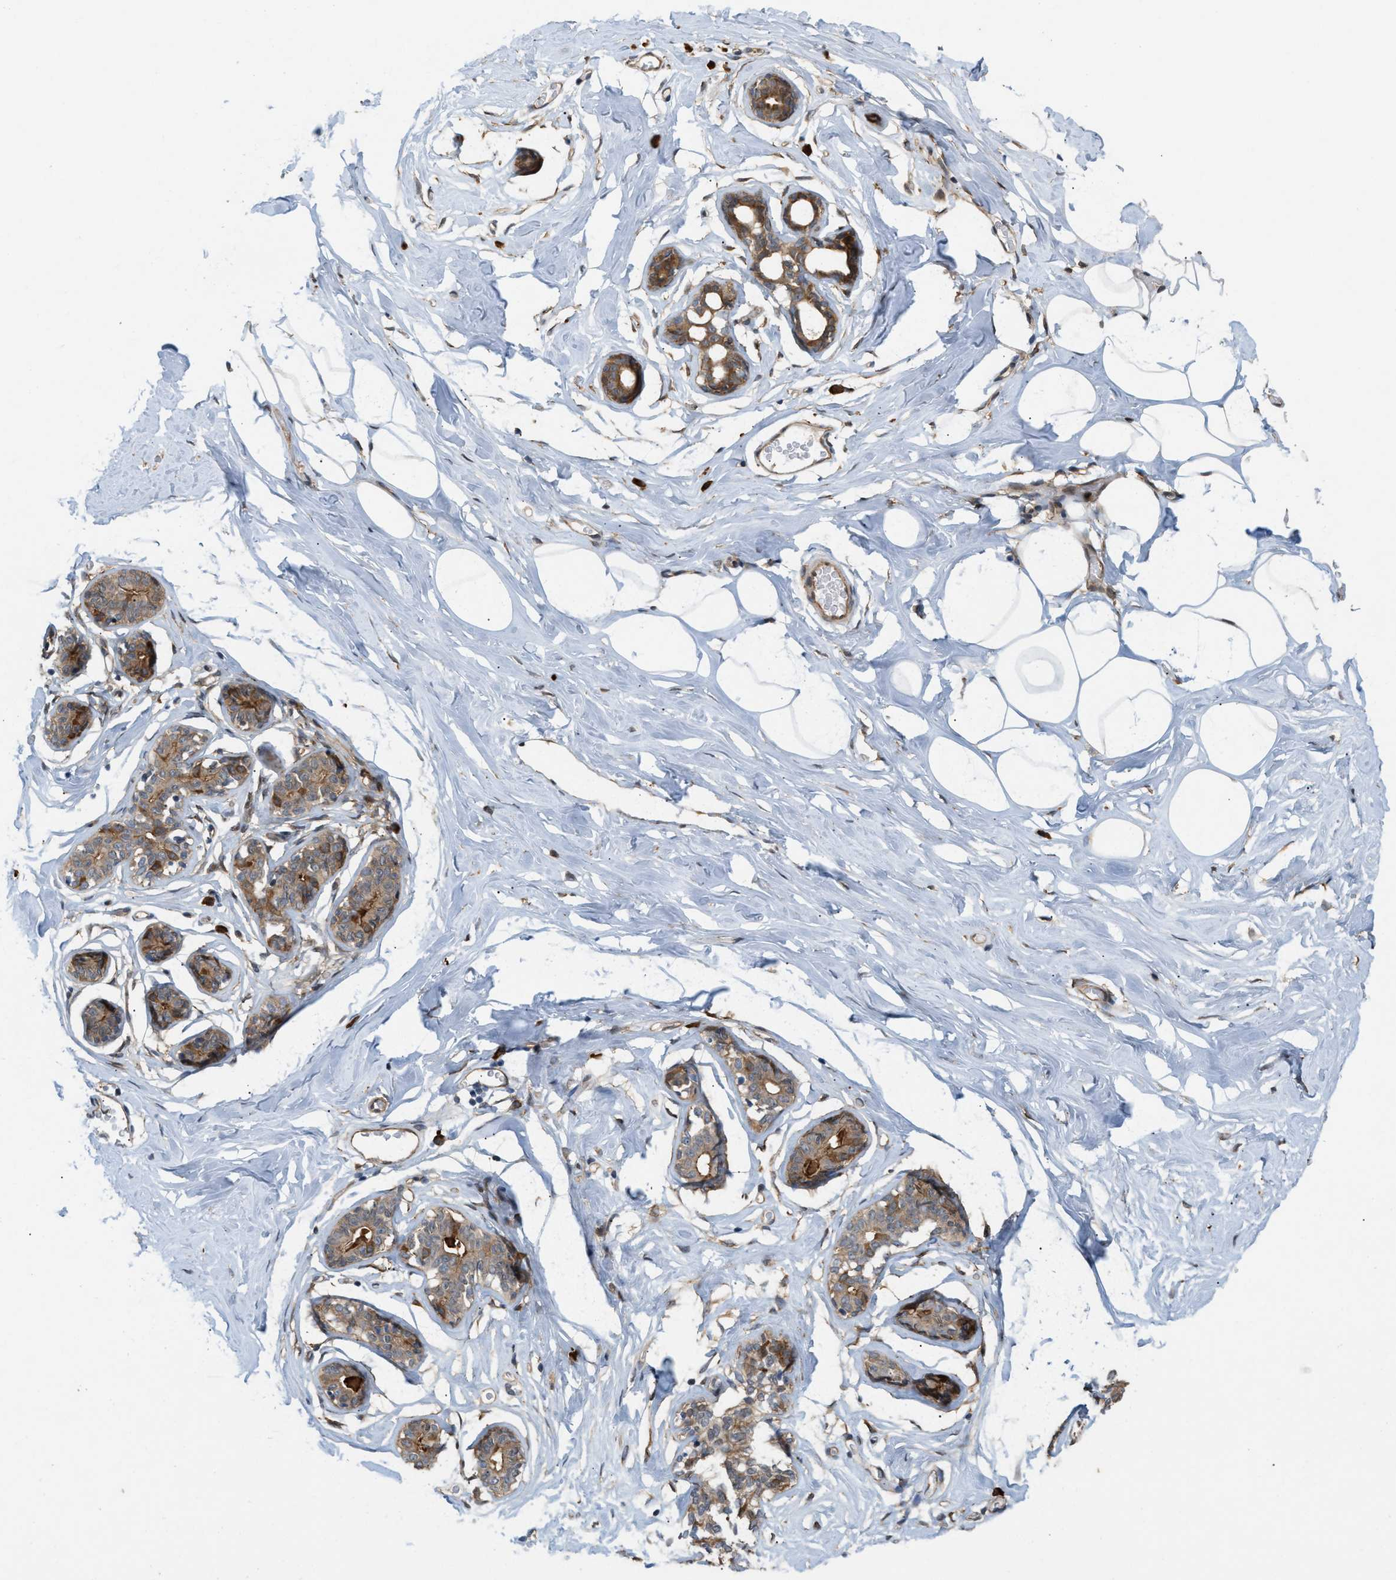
{"staining": {"intensity": "weak", "quantity": ">75%", "location": "cytoplasmic/membranous"}, "tissue": "adipose tissue", "cell_type": "Adipocytes", "image_type": "normal", "snomed": [{"axis": "morphology", "description": "Normal tissue, NOS"}, {"axis": "morphology", "description": "Fibrosis, NOS"}, {"axis": "topography", "description": "Breast"}, {"axis": "topography", "description": "Adipose tissue"}], "caption": "Immunohistochemistry image of benign human adipose tissue stained for a protein (brown), which exhibits low levels of weak cytoplasmic/membranous expression in about >75% of adipocytes.", "gene": "MFSD6", "patient": {"sex": "female", "age": 39}}